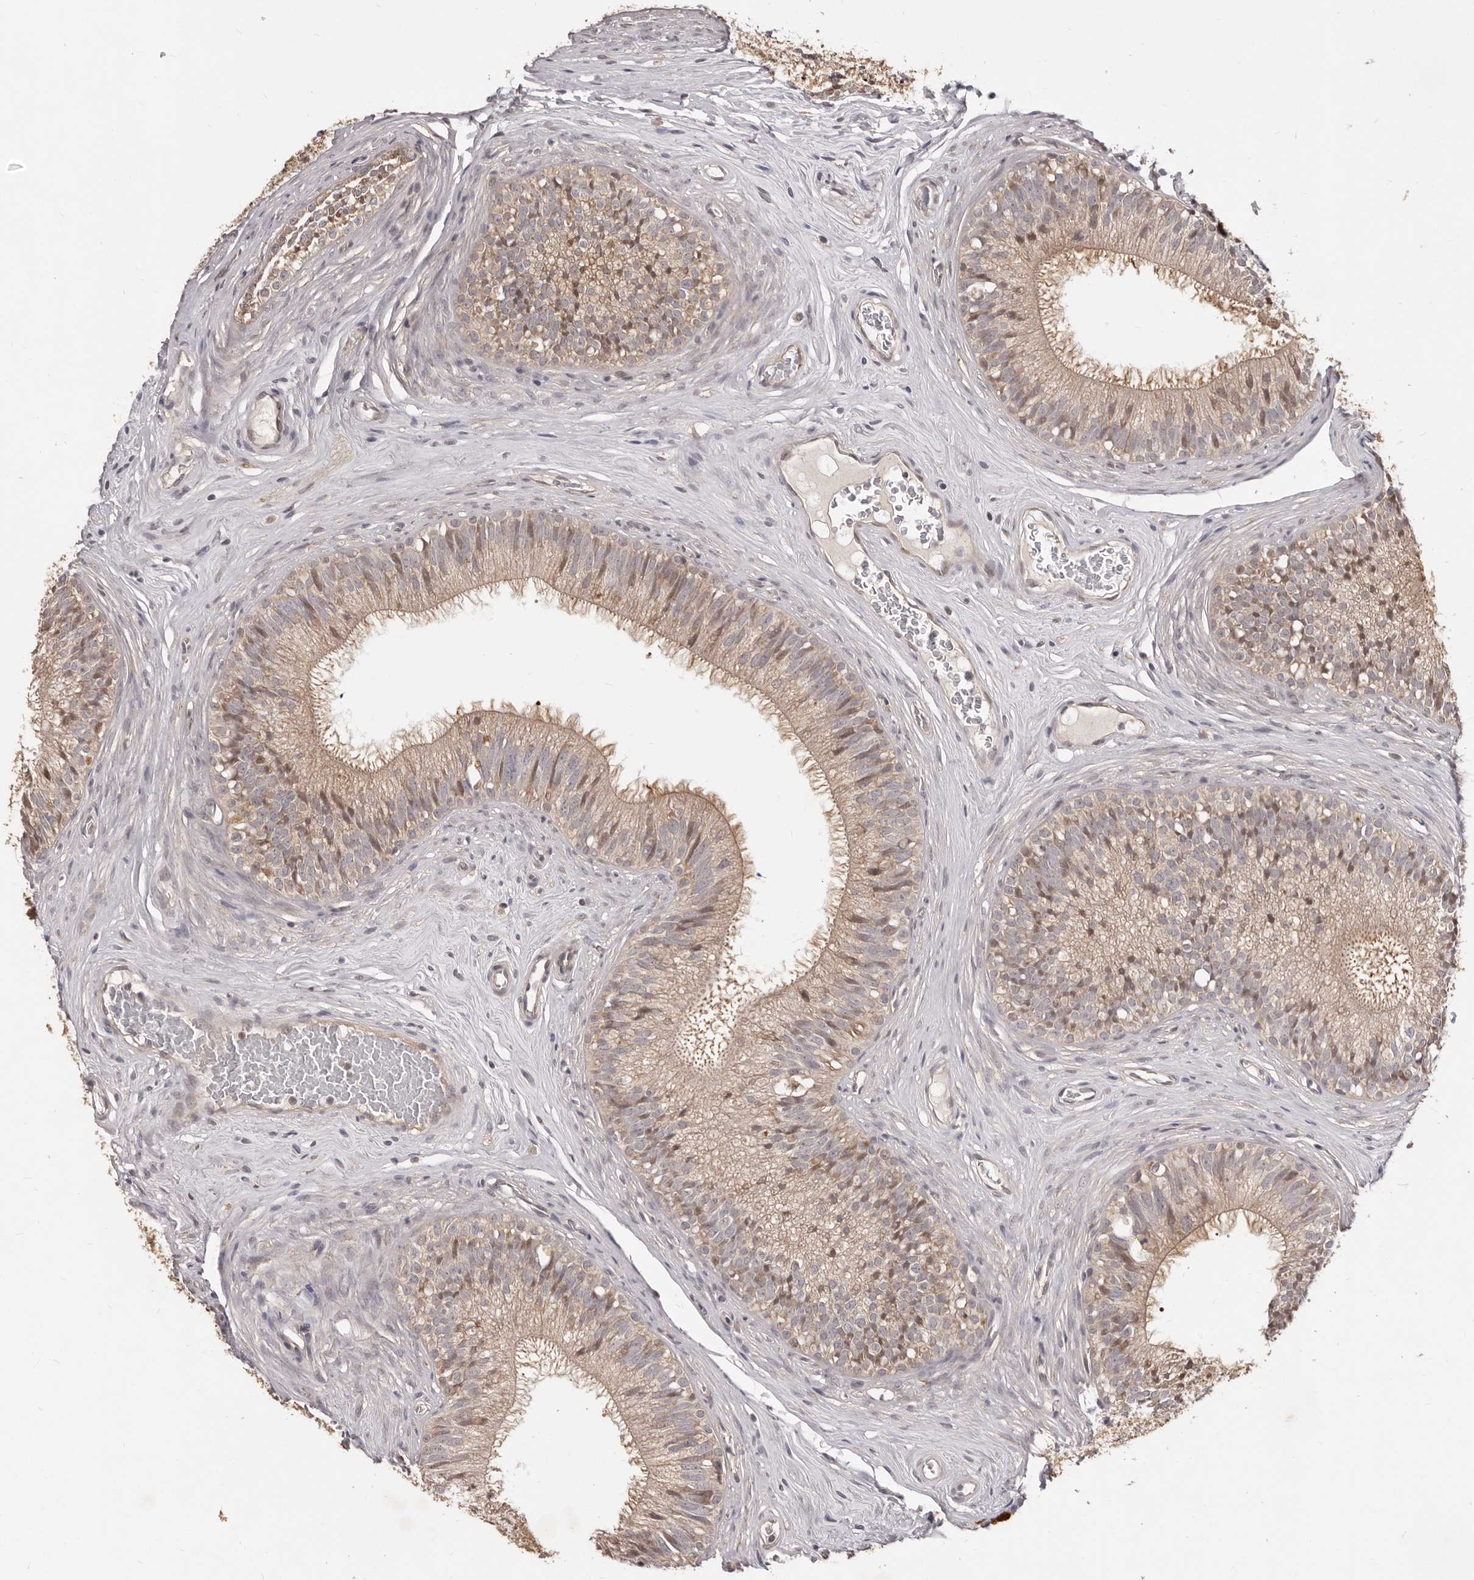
{"staining": {"intensity": "weak", "quantity": ">75%", "location": "cytoplasmic/membranous"}, "tissue": "epididymis", "cell_type": "Glandular cells", "image_type": "normal", "snomed": [{"axis": "morphology", "description": "Normal tissue, NOS"}, {"axis": "topography", "description": "Epididymis"}], "caption": "A high-resolution micrograph shows immunohistochemistry (IHC) staining of normal epididymis, which shows weak cytoplasmic/membranous staining in about >75% of glandular cells. The staining was performed using DAB to visualize the protein expression in brown, while the nuclei were stained in blue with hematoxylin (Magnification: 20x).", "gene": "MTO1", "patient": {"sex": "male", "age": 29}}